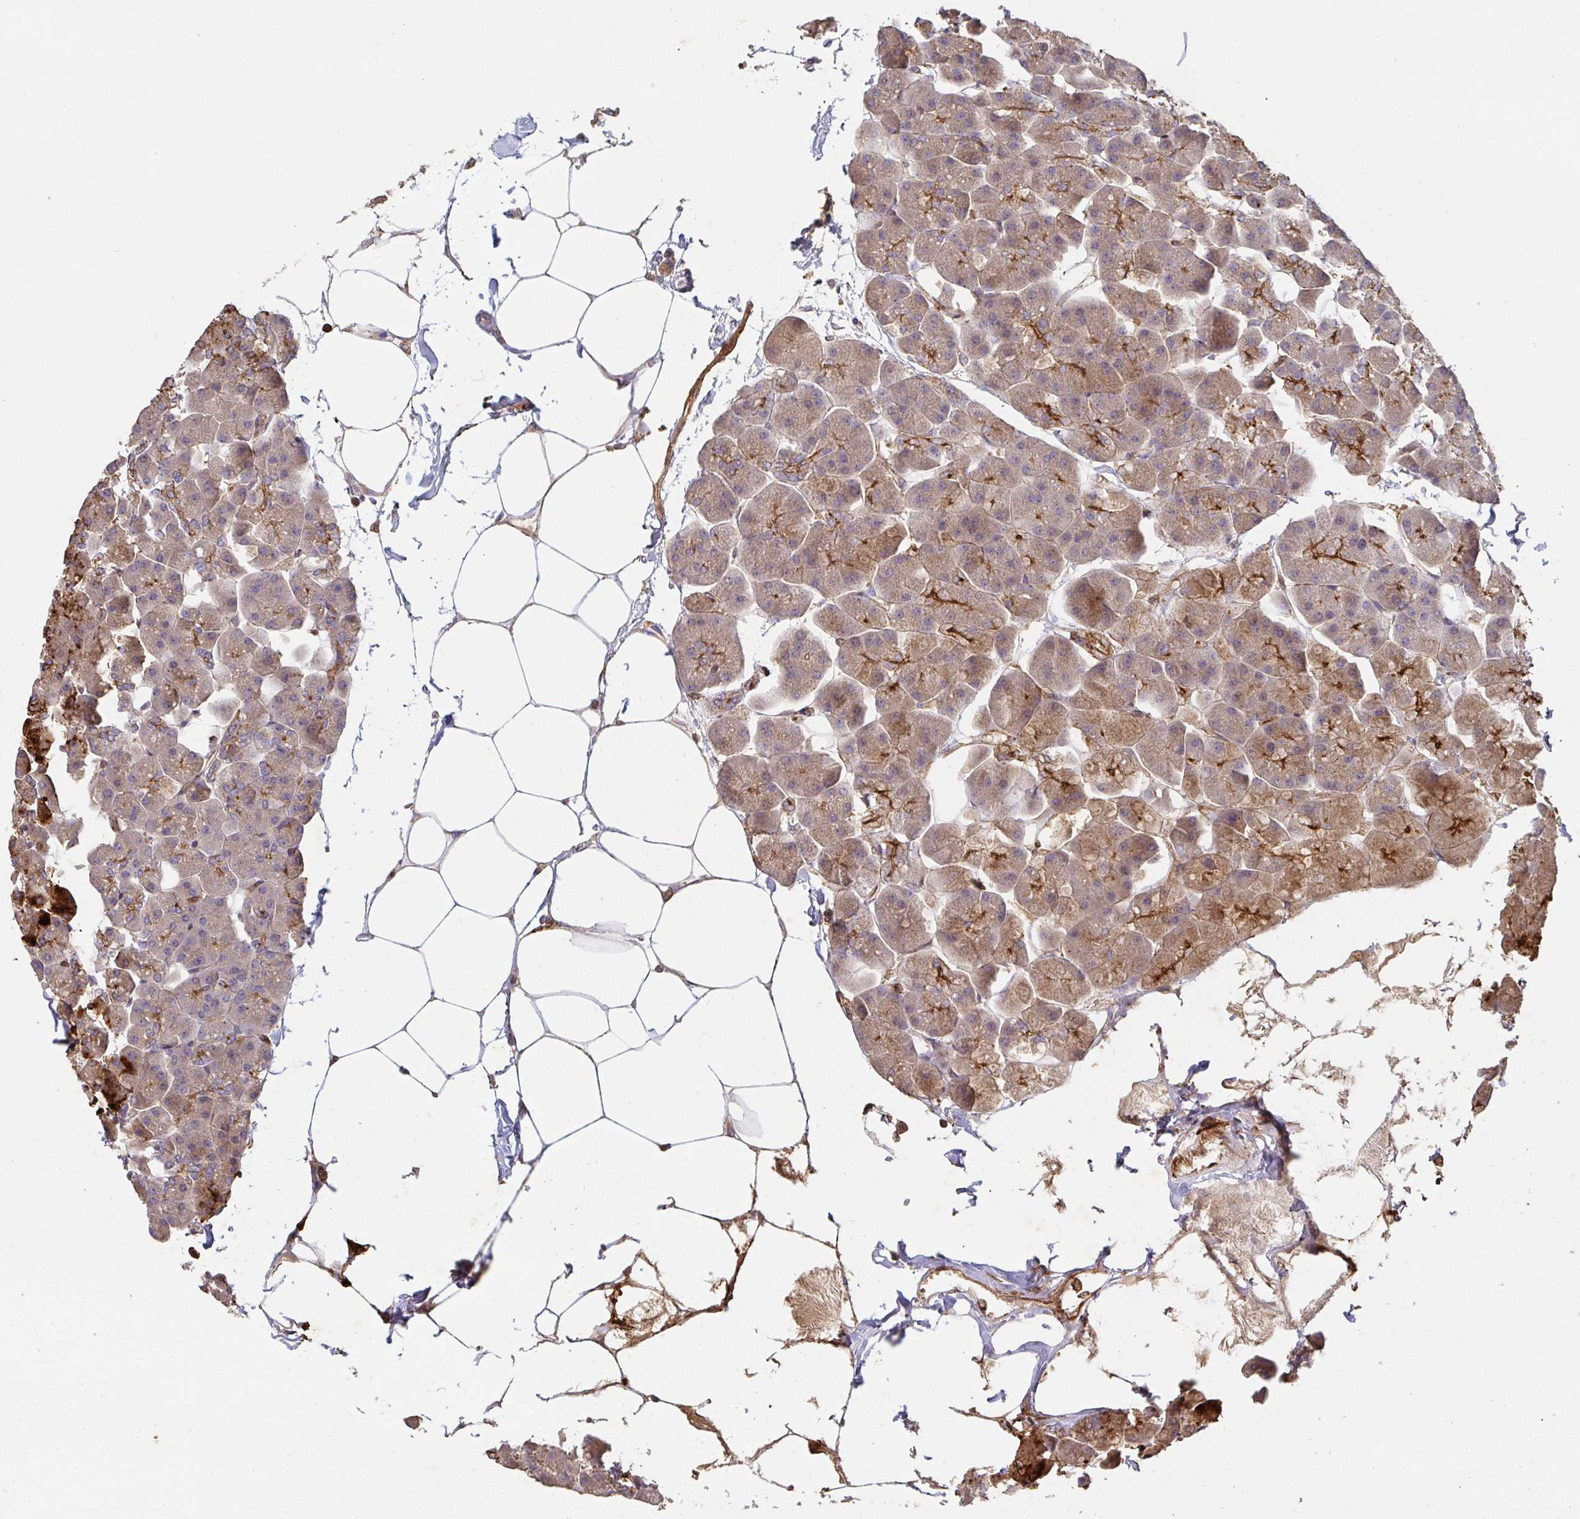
{"staining": {"intensity": "moderate", "quantity": ">75%", "location": "cytoplasmic/membranous"}, "tissue": "pancreas", "cell_type": "Exocrine glandular cells", "image_type": "normal", "snomed": [{"axis": "morphology", "description": "Normal tissue, NOS"}, {"axis": "topography", "description": "Pancreas"}], "caption": "A micrograph of pancreas stained for a protein displays moderate cytoplasmic/membranous brown staining in exocrine glandular cells. Ihc stains the protein of interest in brown and the nuclei are stained blue.", "gene": "TNMD", "patient": {"sex": "male", "age": 35}}